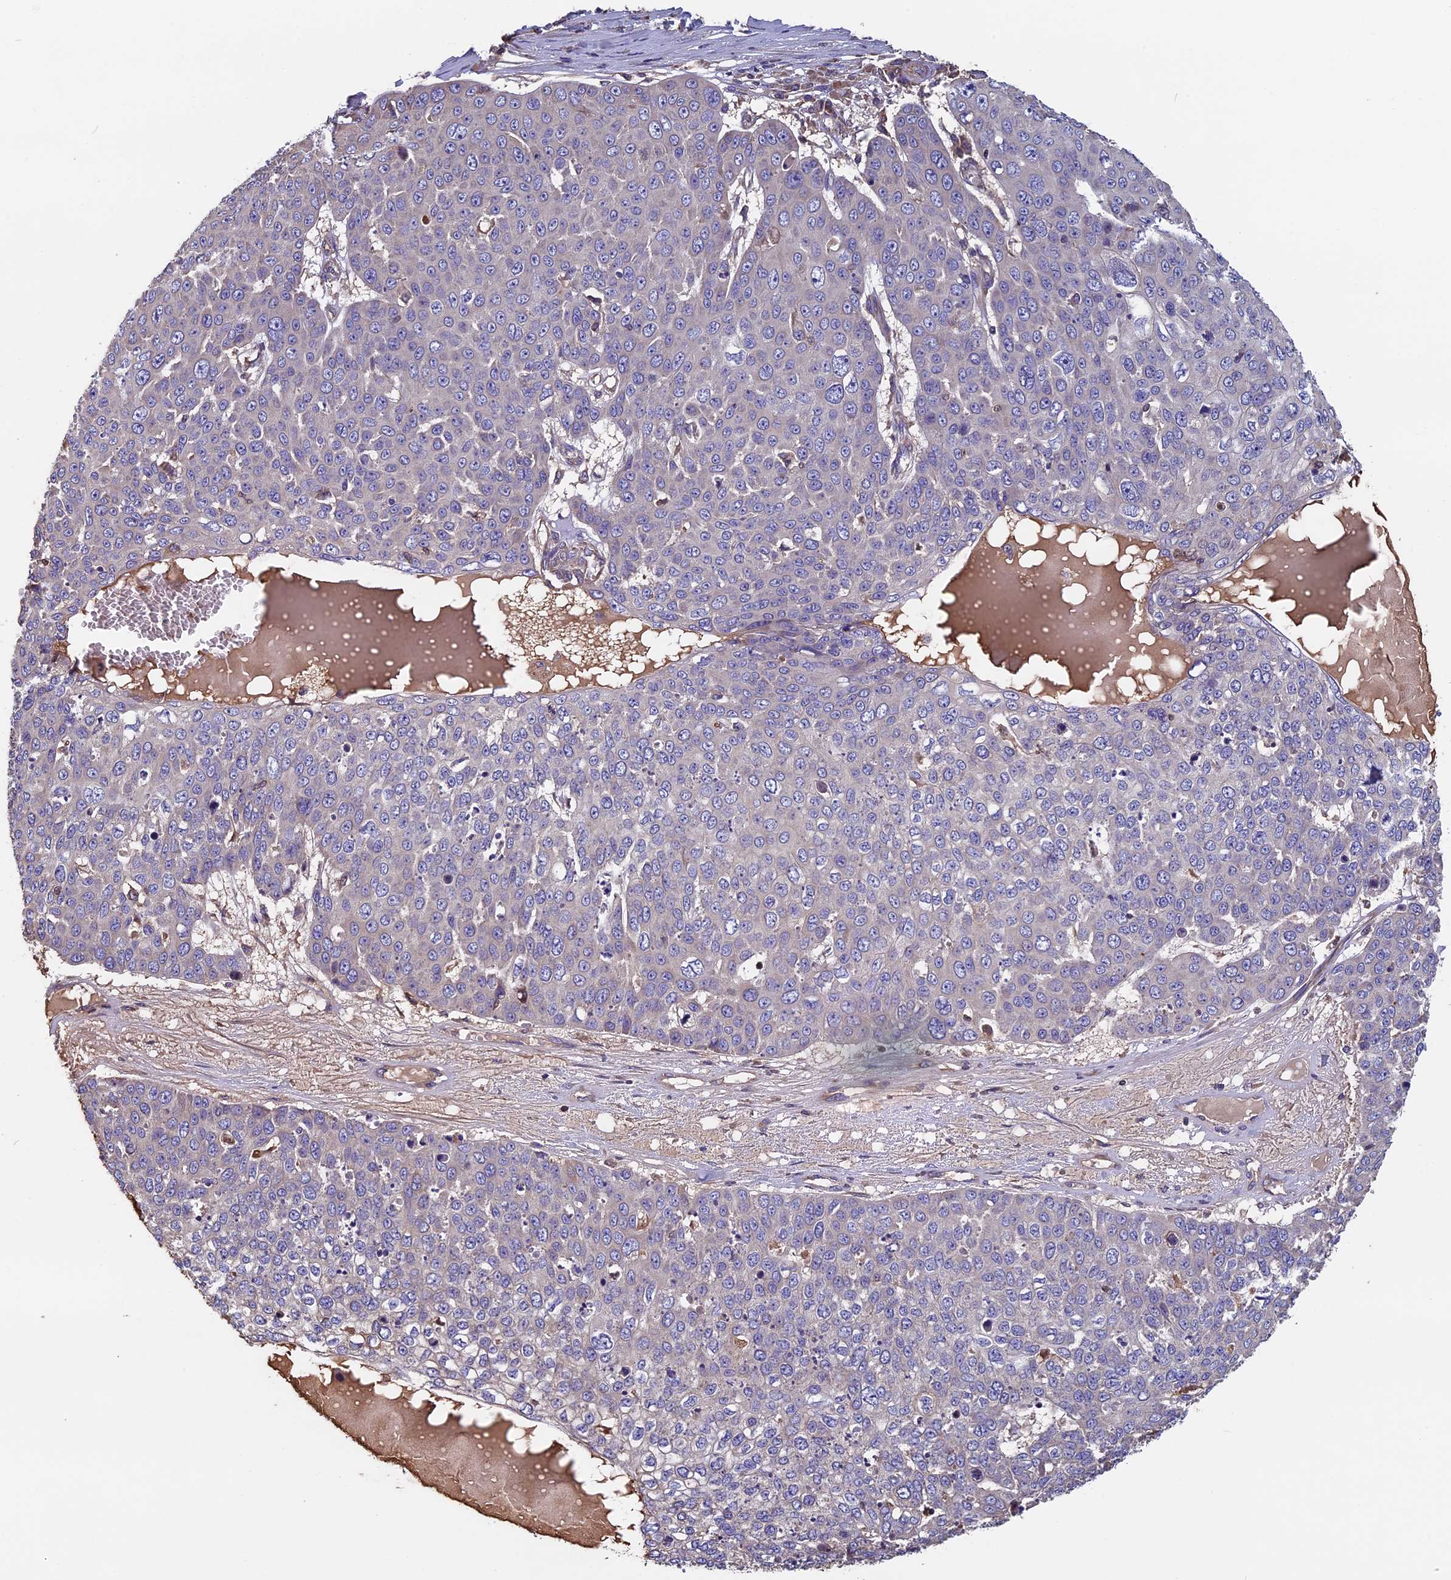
{"staining": {"intensity": "negative", "quantity": "none", "location": "none"}, "tissue": "skin cancer", "cell_type": "Tumor cells", "image_type": "cancer", "snomed": [{"axis": "morphology", "description": "Squamous cell carcinoma, NOS"}, {"axis": "topography", "description": "Skin"}], "caption": "An immunohistochemistry (IHC) histopathology image of skin squamous cell carcinoma is shown. There is no staining in tumor cells of skin squamous cell carcinoma.", "gene": "CCDC153", "patient": {"sex": "male", "age": 71}}